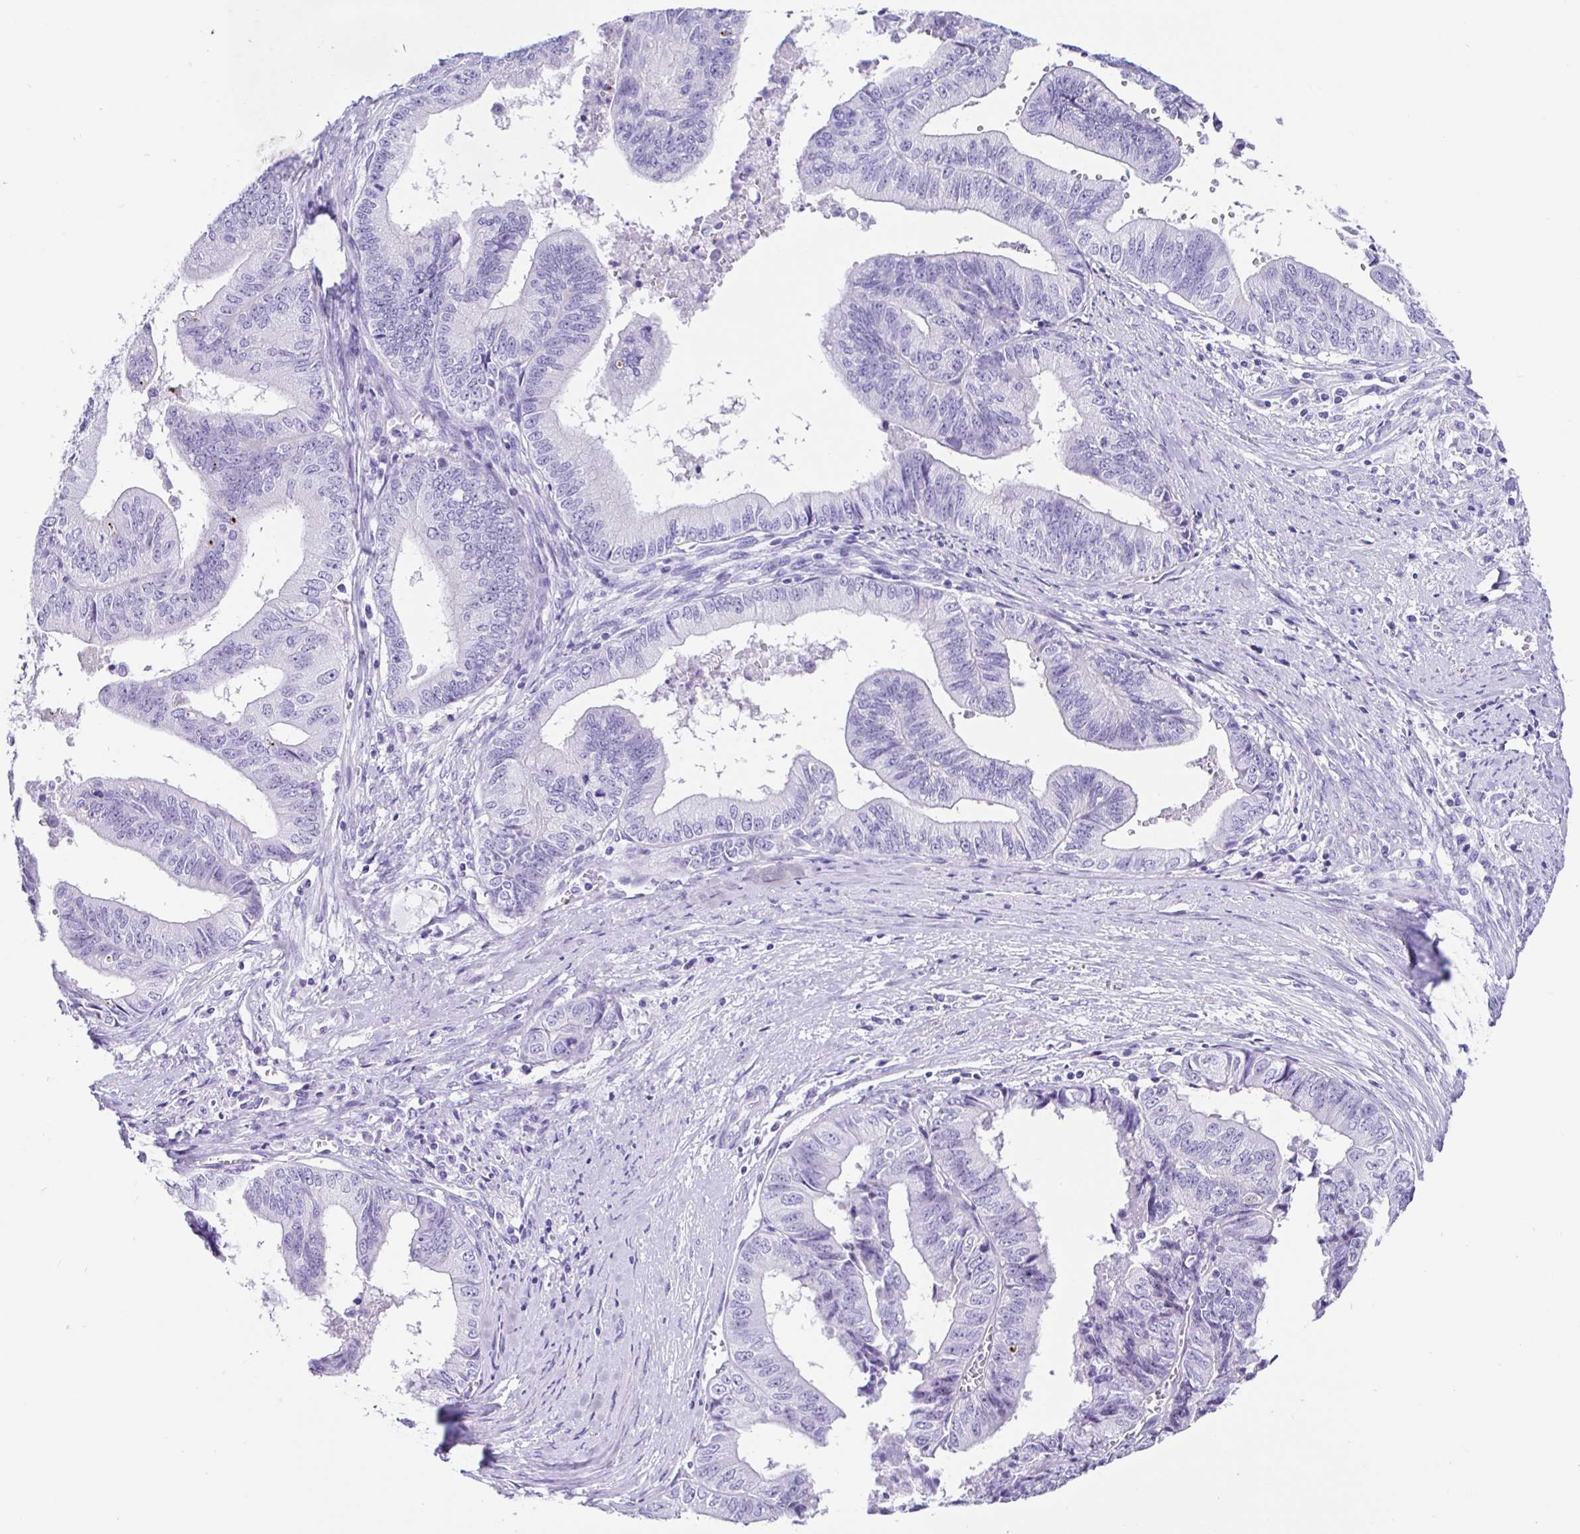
{"staining": {"intensity": "negative", "quantity": "none", "location": "none"}, "tissue": "endometrial cancer", "cell_type": "Tumor cells", "image_type": "cancer", "snomed": [{"axis": "morphology", "description": "Adenocarcinoma, NOS"}, {"axis": "topography", "description": "Endometrium"}], "caption": "Endometrial cancer was stained to show a protein in brown. There is no significant positivity in tumor cells. (Brightfield microscopy of DAB immunohistochemistry (IHC) at high magnification).", "gene": "PRAMEF19", "patient": {"sex": "female", "age": 65}}